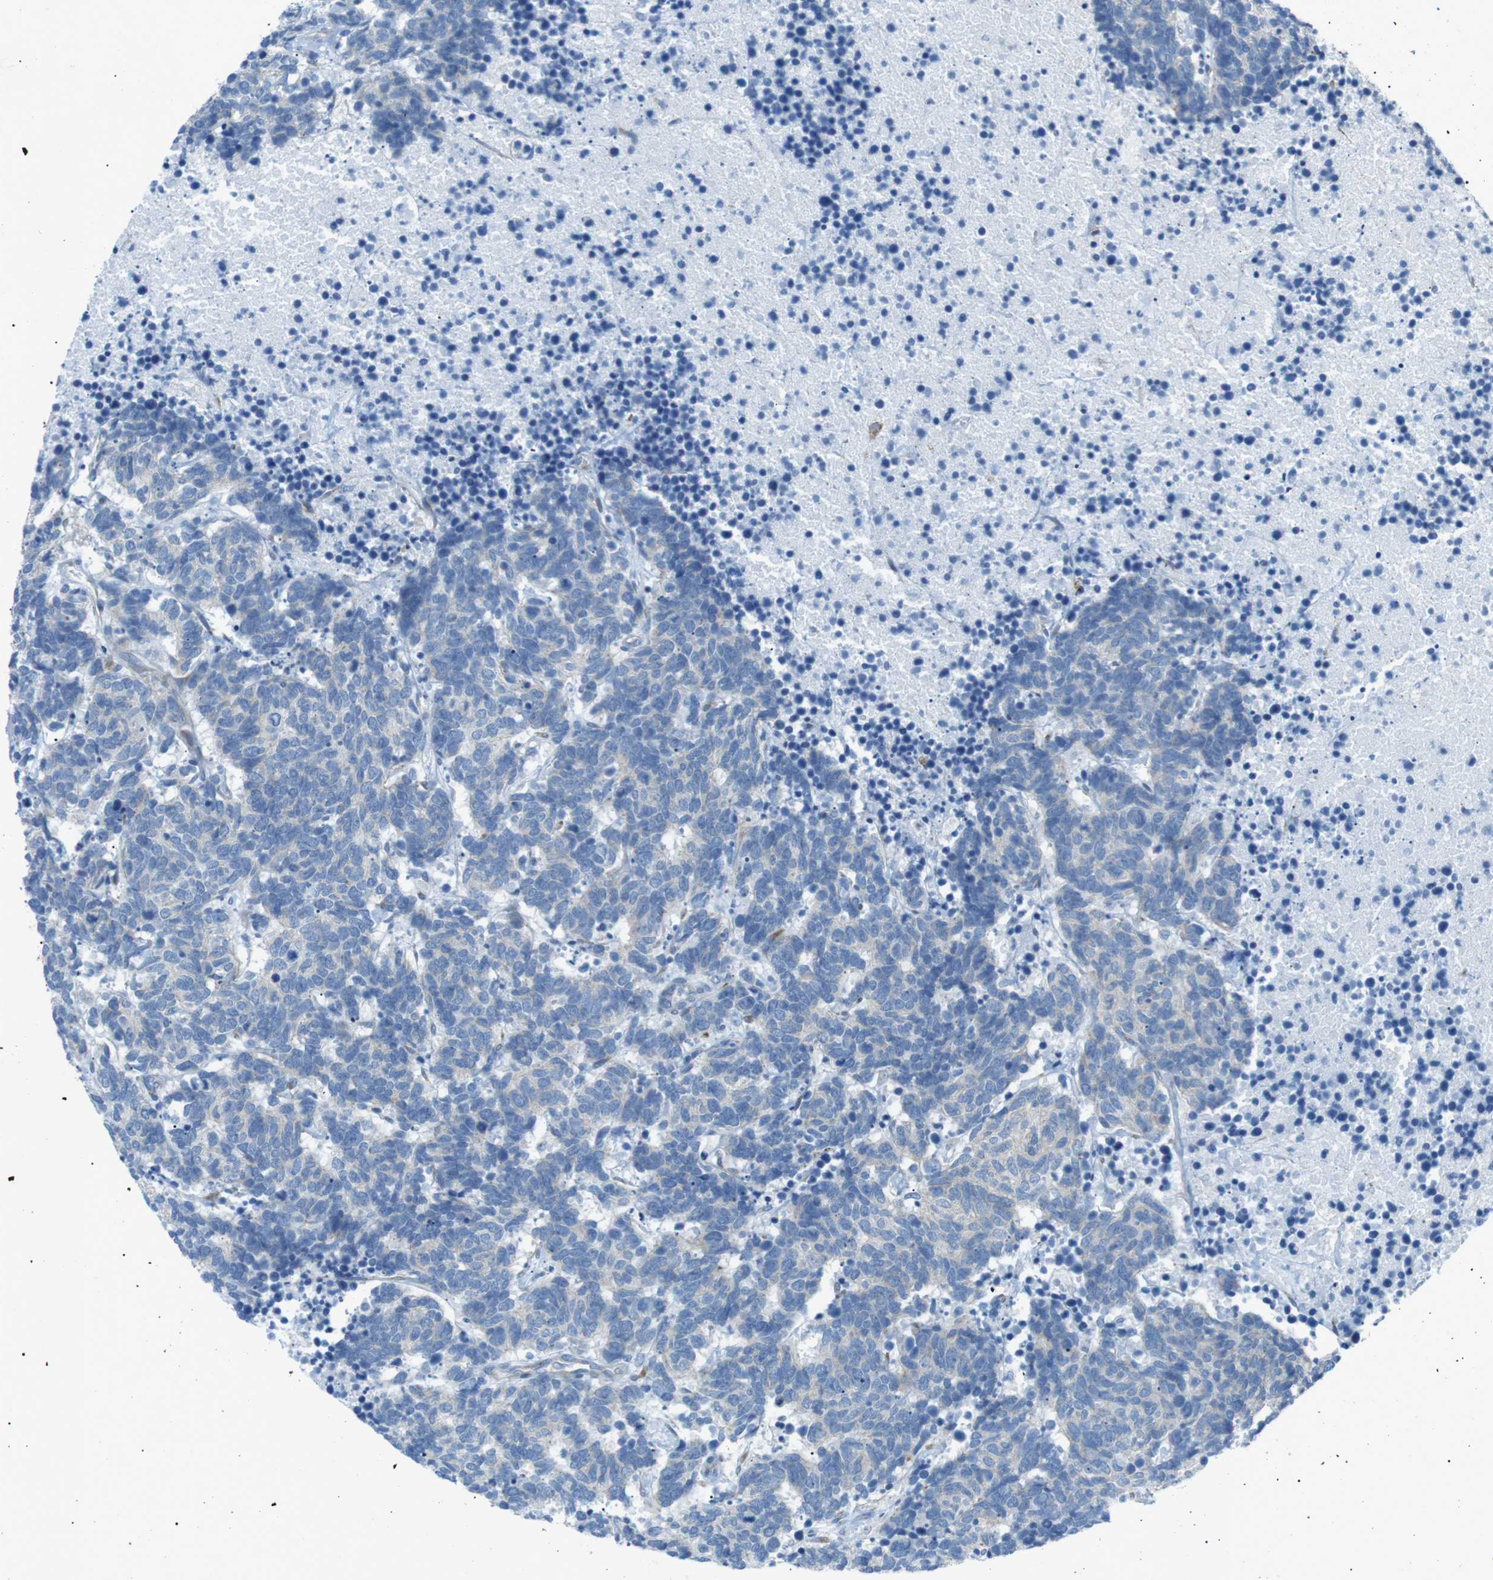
{"staining": {"intensity": "negative", "quantity": "none", "location": "none"}, "tissue": "carcinoid", "cell_type": "Tumor cells", "image_type": "cancer", "snomed": [{"axis": "morphology", "description": "Carcinoma, NOS"}, {"axis": "morphology", "description": "Carcinoid, malignant, NOS"}, {"axis": "topography", "description": "Urinary bladder"}], "caption": "High power microscopy image of an immunohistochemistry (IHC) histopathology image of carcinoma, revealing no significant staining in tumor cells. (DAB (3,3'-diaminobenzidine) immunohistochemistry (IHC) visualized using brightfield microscopy, high magnification).", "gene": "MTARC2", "patient": {"sex": "male", "age": 57}}